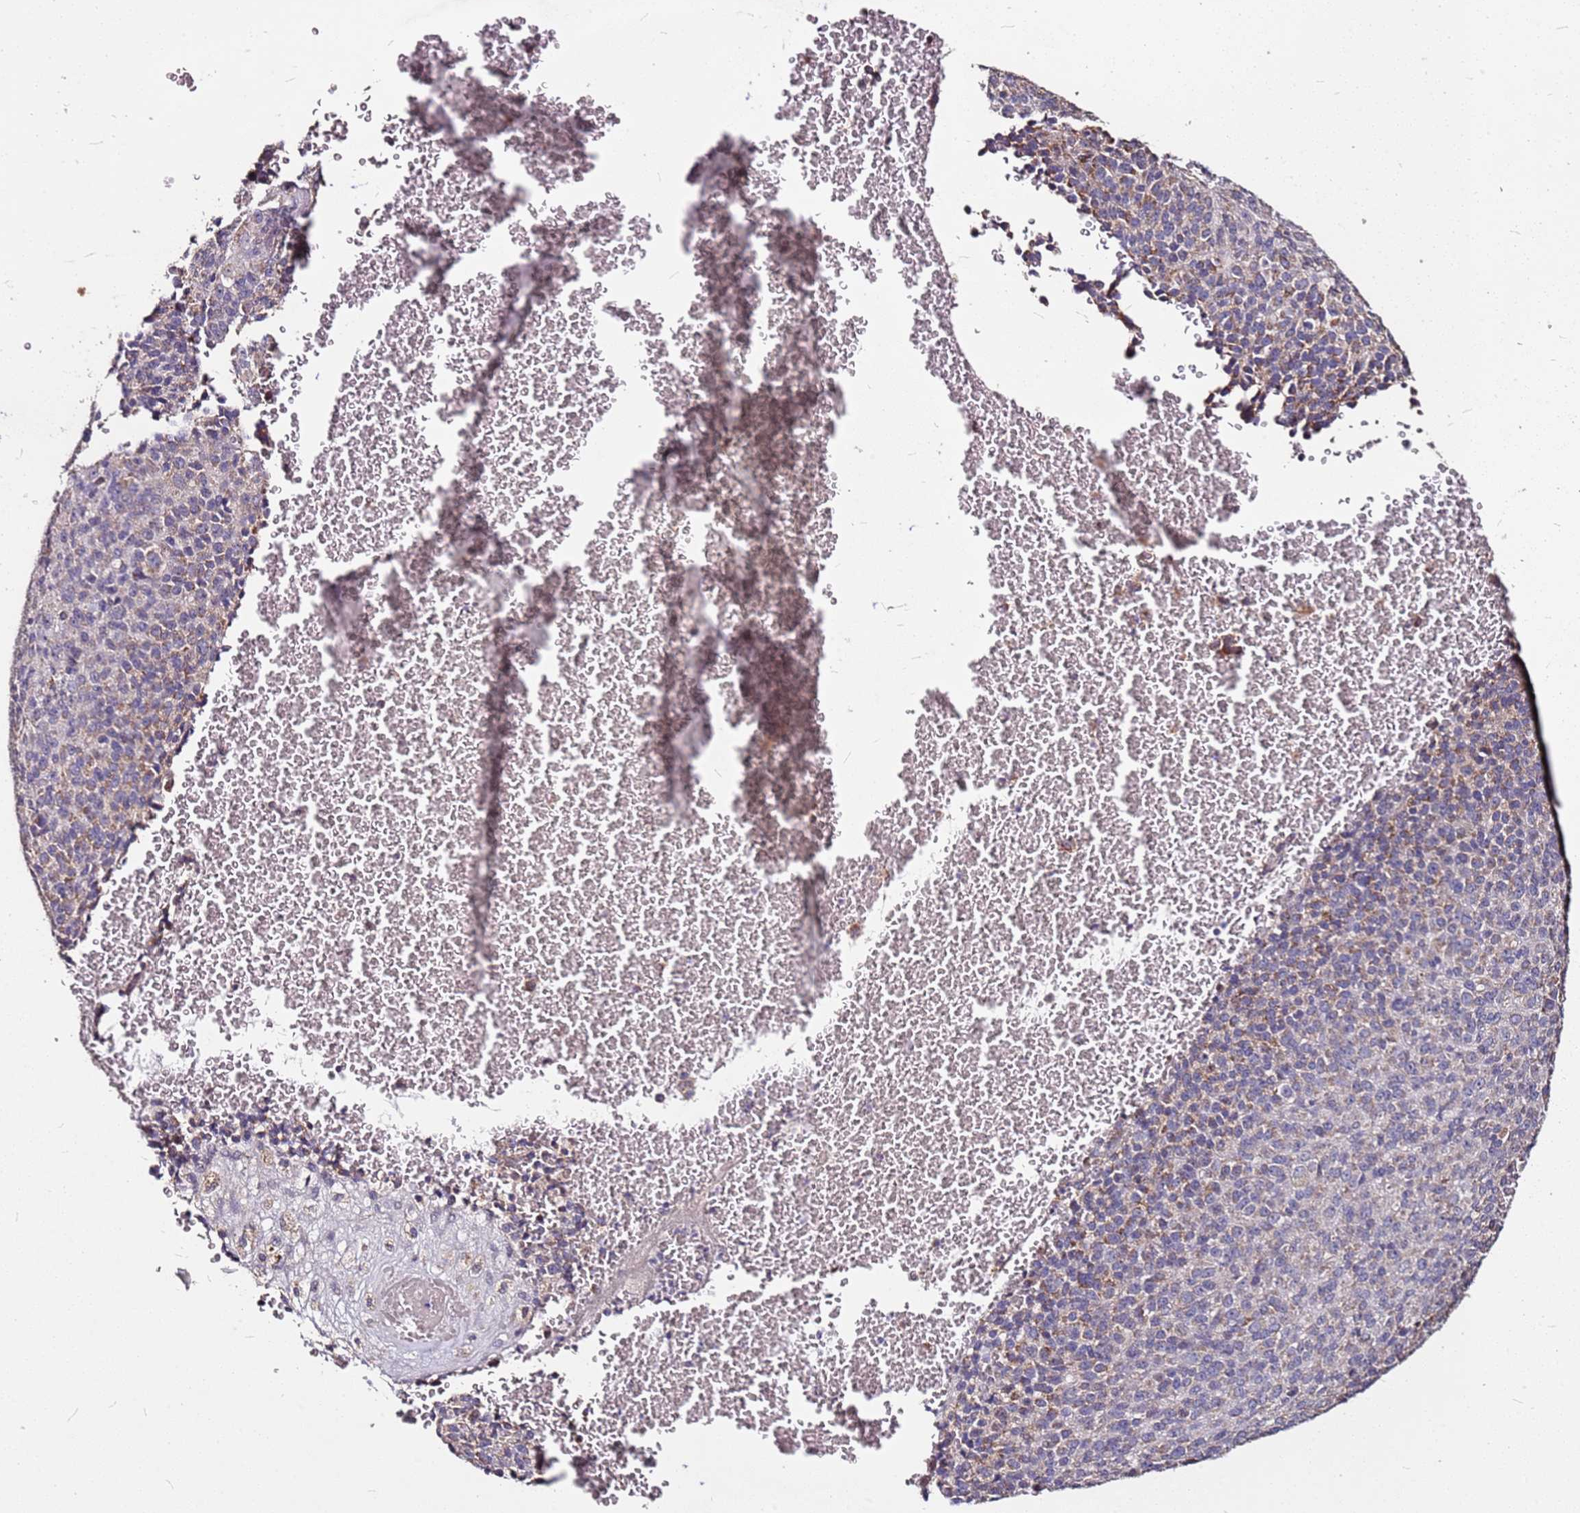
{"staining": {"intensity": "weak", "quantity": "25%-75%", "location": "cytoplasmic/membranous"}, "tissue": "melanoma", "cell_type": "Tumor cells", "image_type": "cancer", "snomed": [{"axis": "morphology", "description": "Malignant melanoma, Metastatic site"}, {"axis": "topography", "description": "Brain"}], "caption": "This is a micrograph of immunohistochemistry (IHC) staining of malignant melanoma (metastatic site), which shows weak expression in the cytoplasmic/membranous of tumor cells.", "gene": "DCDC2C", "patient": {"sex": "female", "age": 56}}